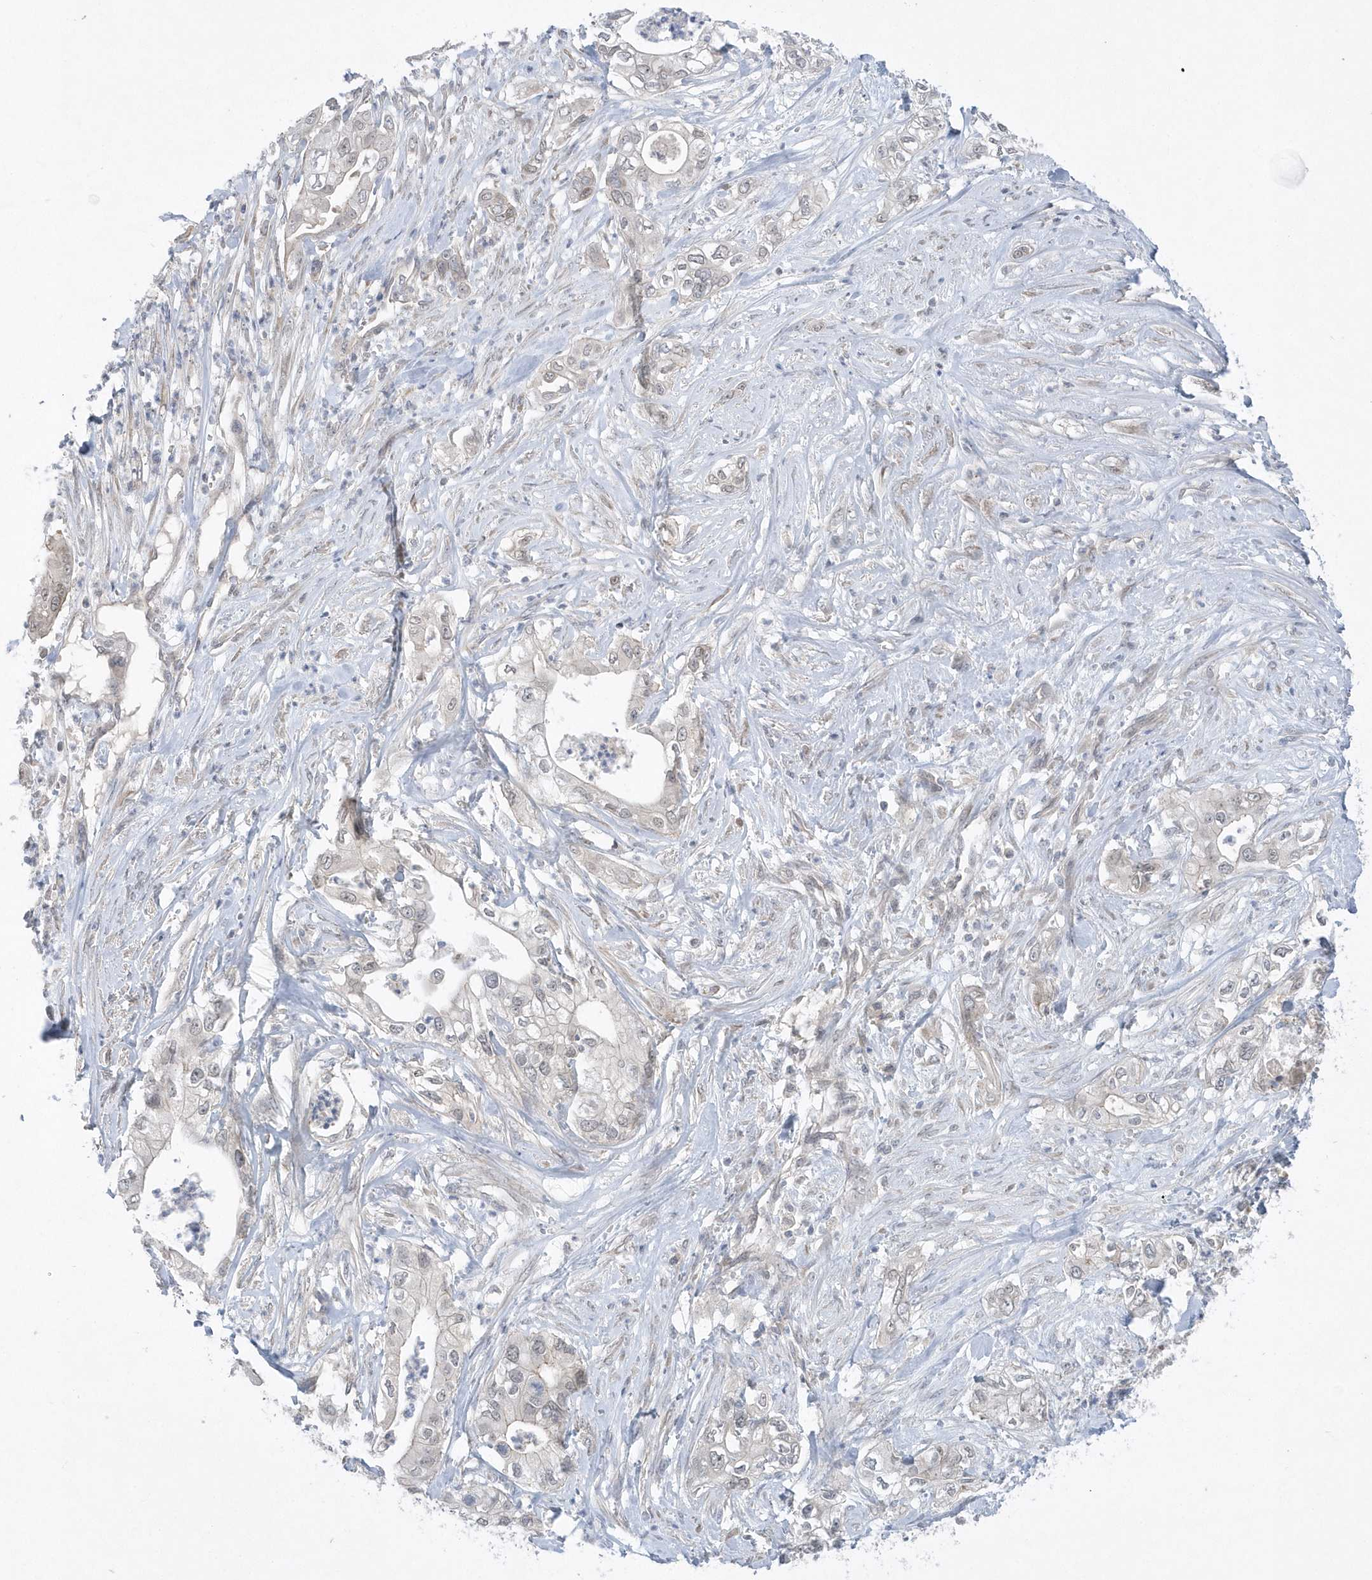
{"staining": {"intensity": "negative", "quantity": "none", "location": "none"}, "tissue": "pancreatic cancer", "cell_type": "Tumor cells", "image_type": "cancer", "snomed": [{"axis": "morphology", "description": "Adenocarcinoma, NOS"}, {"axis": "topography", "description": "Pancreas"}], "caption": "A photomicrograph of adenocarcinoma (pancreatic) stained for a protein shows no brown staining in tumor cells.", "gene": "ZC3H12D", "patient": {"sex": "female", "age": 78}}